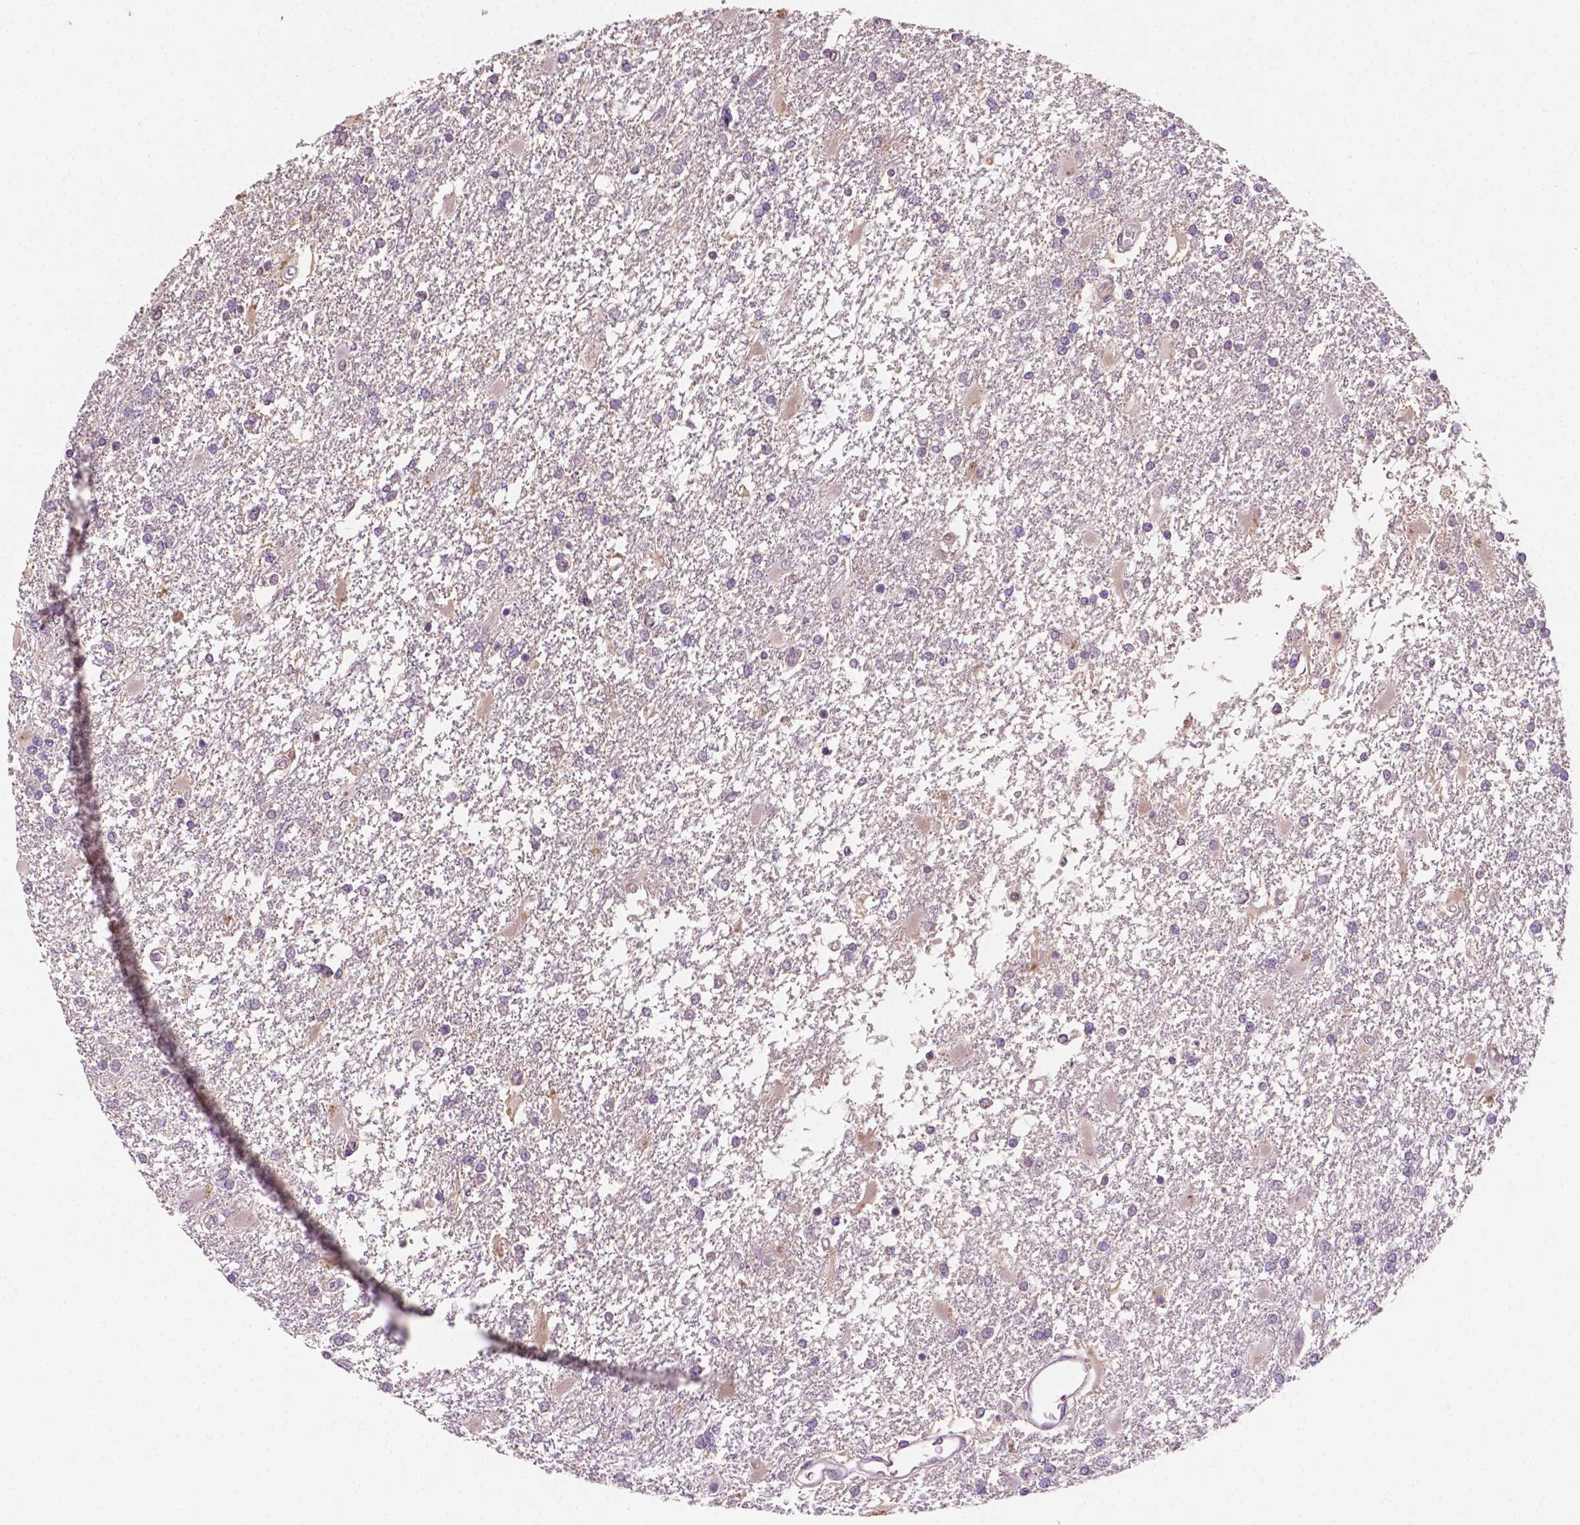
{"staining": {"intensity": "negative", "quantity": "none", "location": "none"}, "tissue": "glioma", "cell_type": "Tumor cells", "image_type": "cancer", "snomed": [{"axis": "morphology", "description": "Glioma, malignant, High grade"}, {"axis": "topography", "description": "Cerebral cortex"}], "caption": "Tumor cells are negative for protein expression in human glioma.", "gene": "MROH6", "patient": {"sex": "male", "age": 79}}